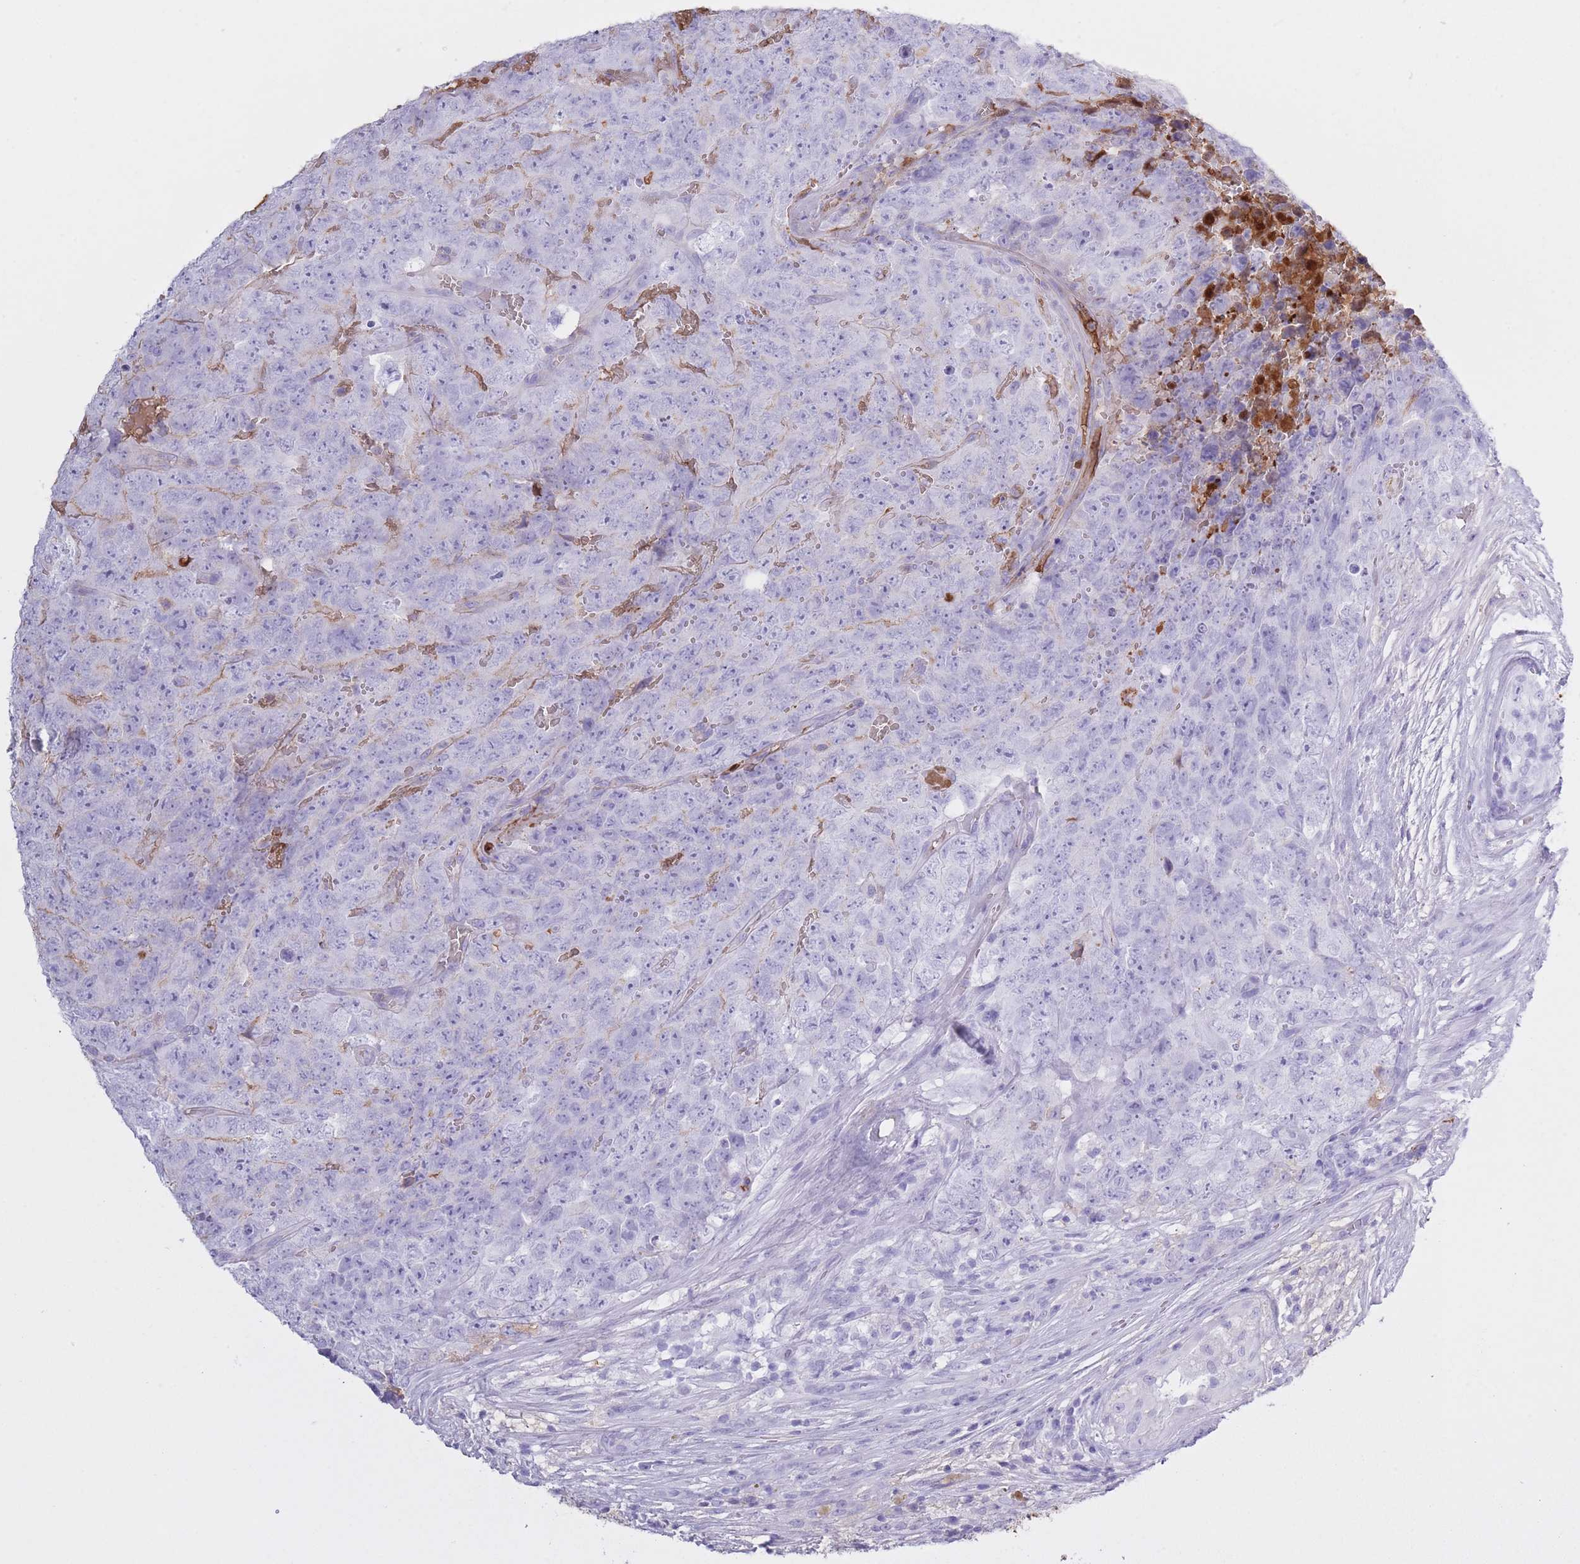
{"staining": {"intensity": "negative", "quantity": "none", "location": "none"}, "tissue": "testis cancer", "cell_type": "Tumor cells", "image_type": "cancer", "snomed": [{"axis": "morphology", "description": "Seminoma, NOS"}, {"axis": "morphology", "description": "Teratoma, malignant, NOS"}, {"axis": "topography", "description": "Testis"}], "caption": "Testis teratoma (malignant) was stained to show a protein in brown. There is no significant staining in tumor cells. (DAB immunohistochemistry (IHC) visualized using brightfield microscopy, high magnification).", "gene": "AP3S2", "patient": {"sex": "male", "age": 34}}